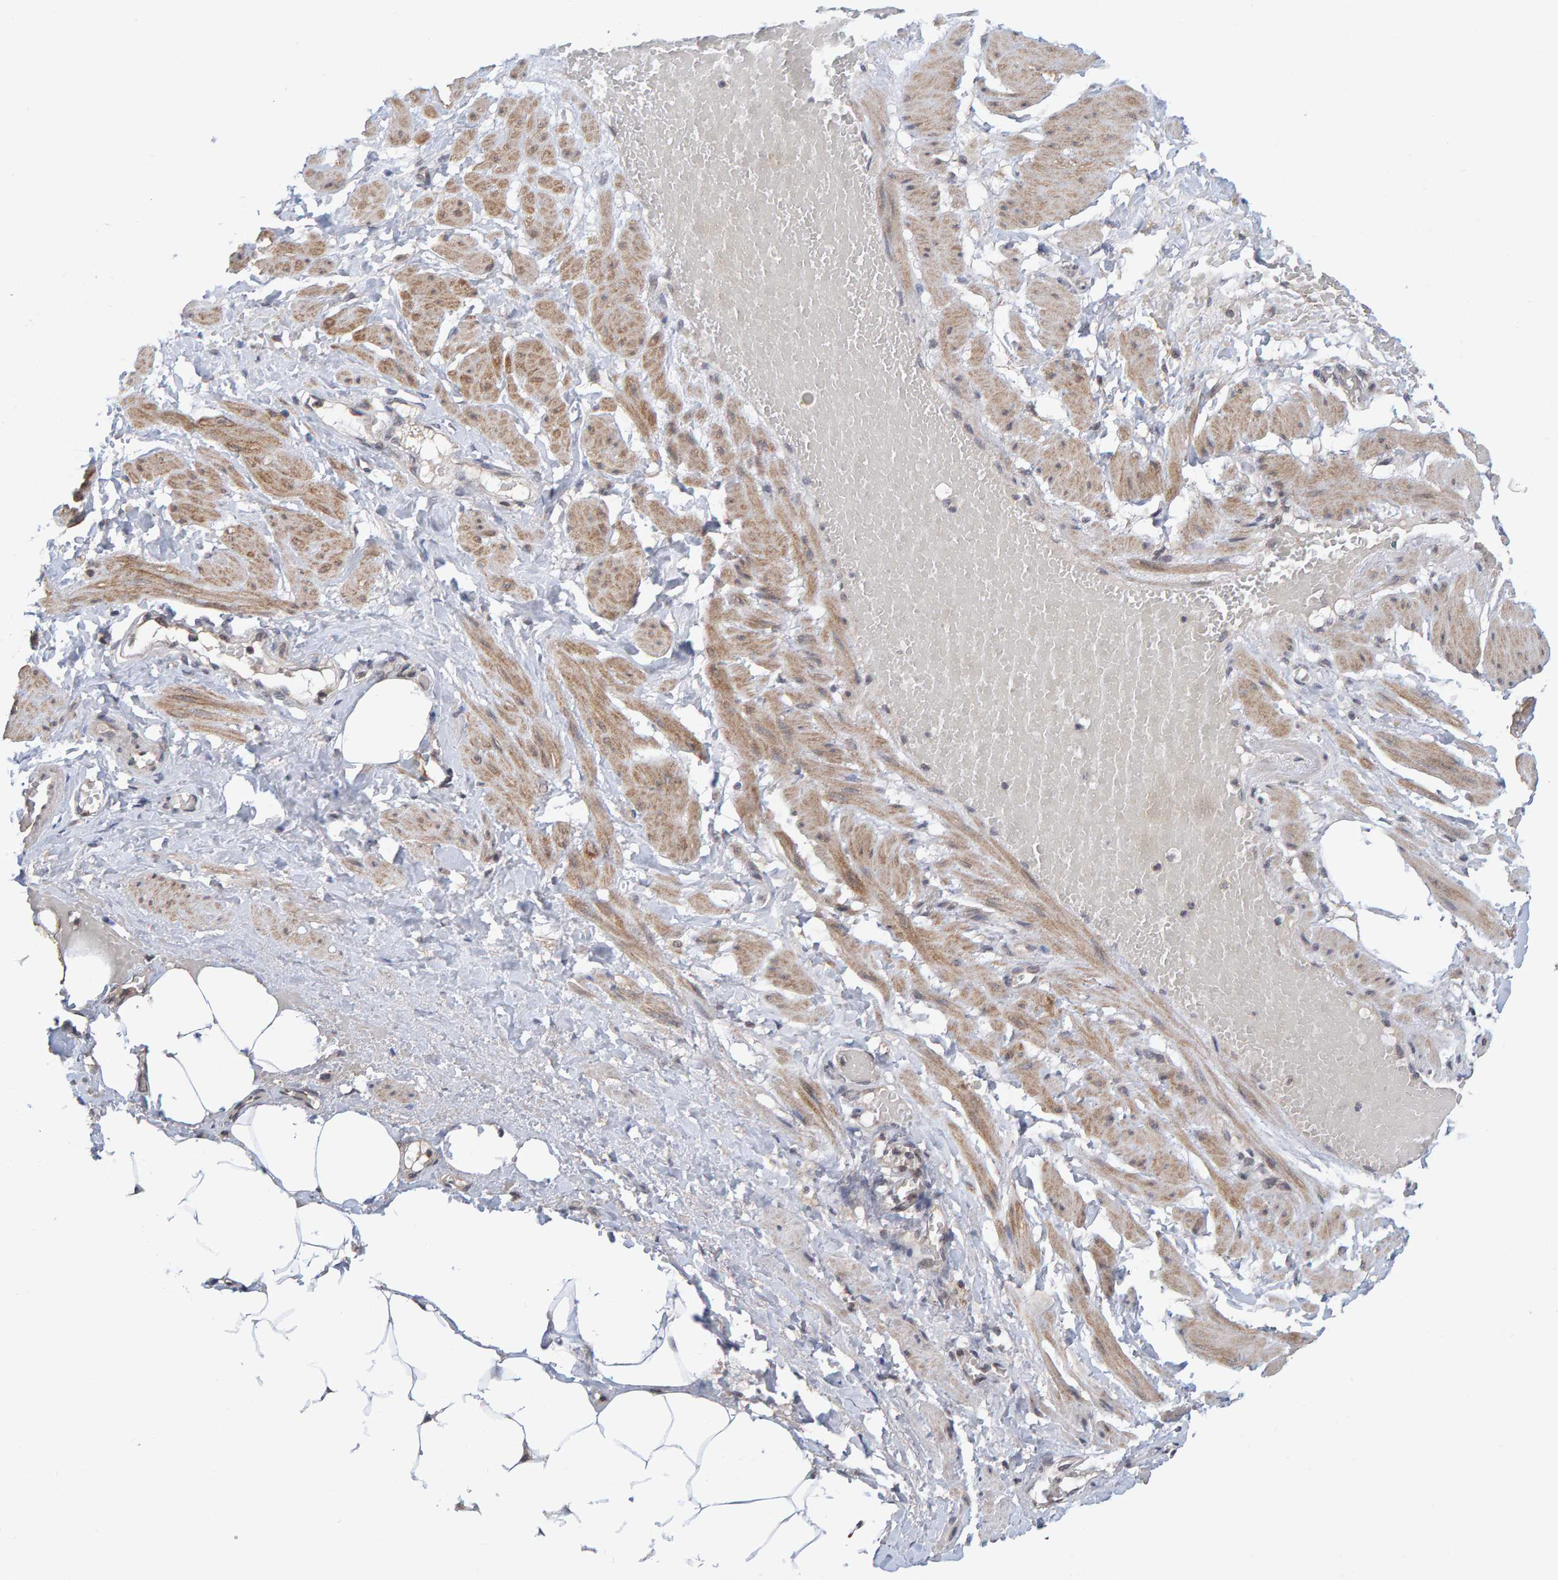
{"staining": {"intensity": "negative", "quantity": "none", "location": "none"}, "tissue": "adipose tissue", "cell_type": "Adipocytes", "image_type": "normal", "snomed": [{"axis": "morphology", "description": "Normal tissue, NOS"}, {"axis": "topography", "description": "Soft tissue"}, {"axis": "topography", "description": "Vascular tissue"}], "caption": "Immunohistochemical staining of unremarkable adipose tissue reveals no significant positivity in adipocytes.", "gene": "CDH2", "patient": {"sex": "female", "age": 35}}